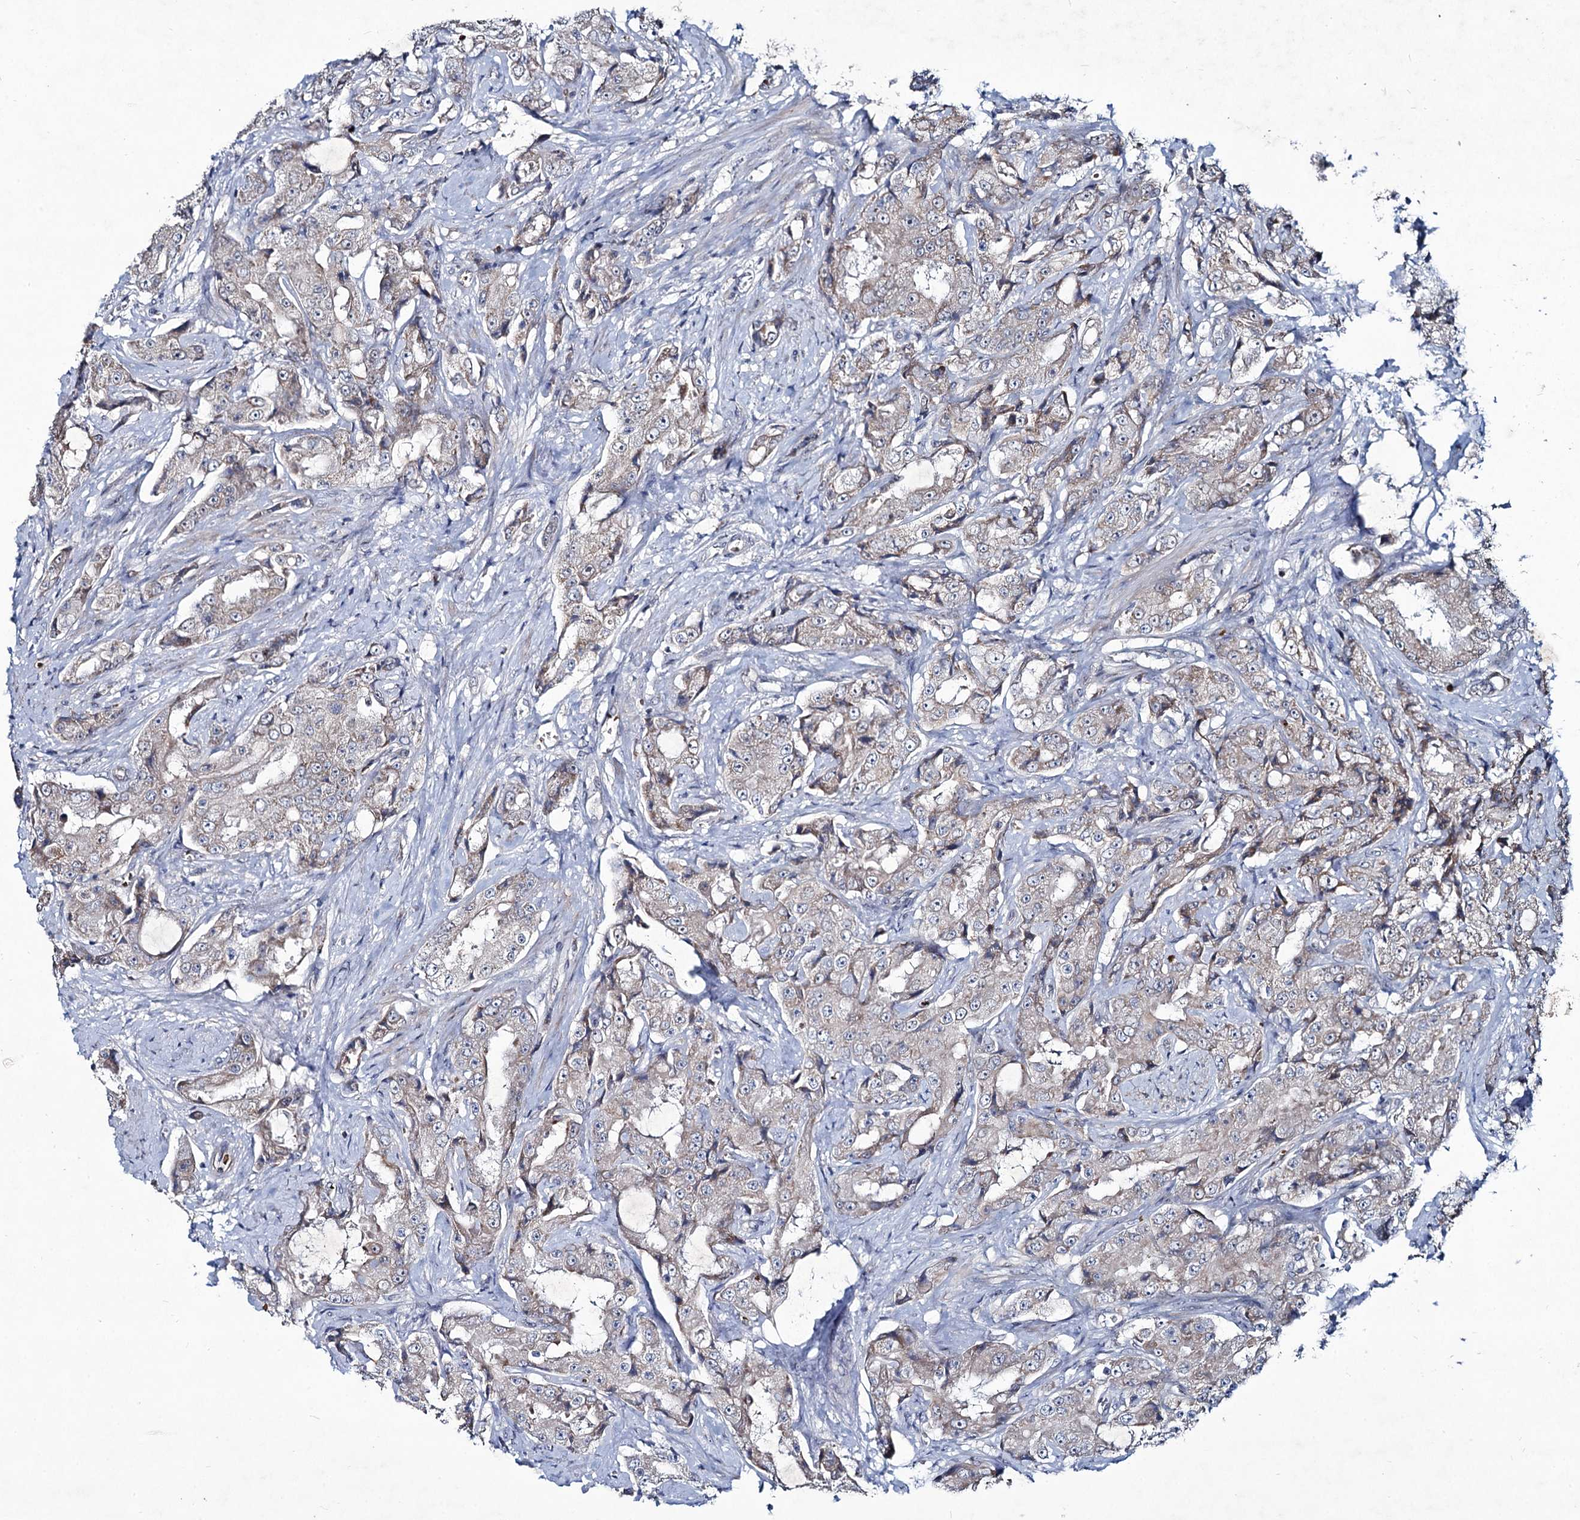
{"staining": {"intensity": "weak", "quantity": "<25%", "location": "cytoplasmic/membranous"}, "tissue": "prostate cancer", "cell_type": "Tumor cells", "image_type": "cancer", "snomed": [{"axis": "morphology", "description": "Adenocarcinoma, High grade"}, {"axis": "topography", "description": "Prostate"}], "caption": "Immunohistochemical staining of prostate high-grade adenocarcinoma demonstrates no significant expression in tumor cells.", "gene": "RNF6", "patient": {"sex": "male", "age": 73}}